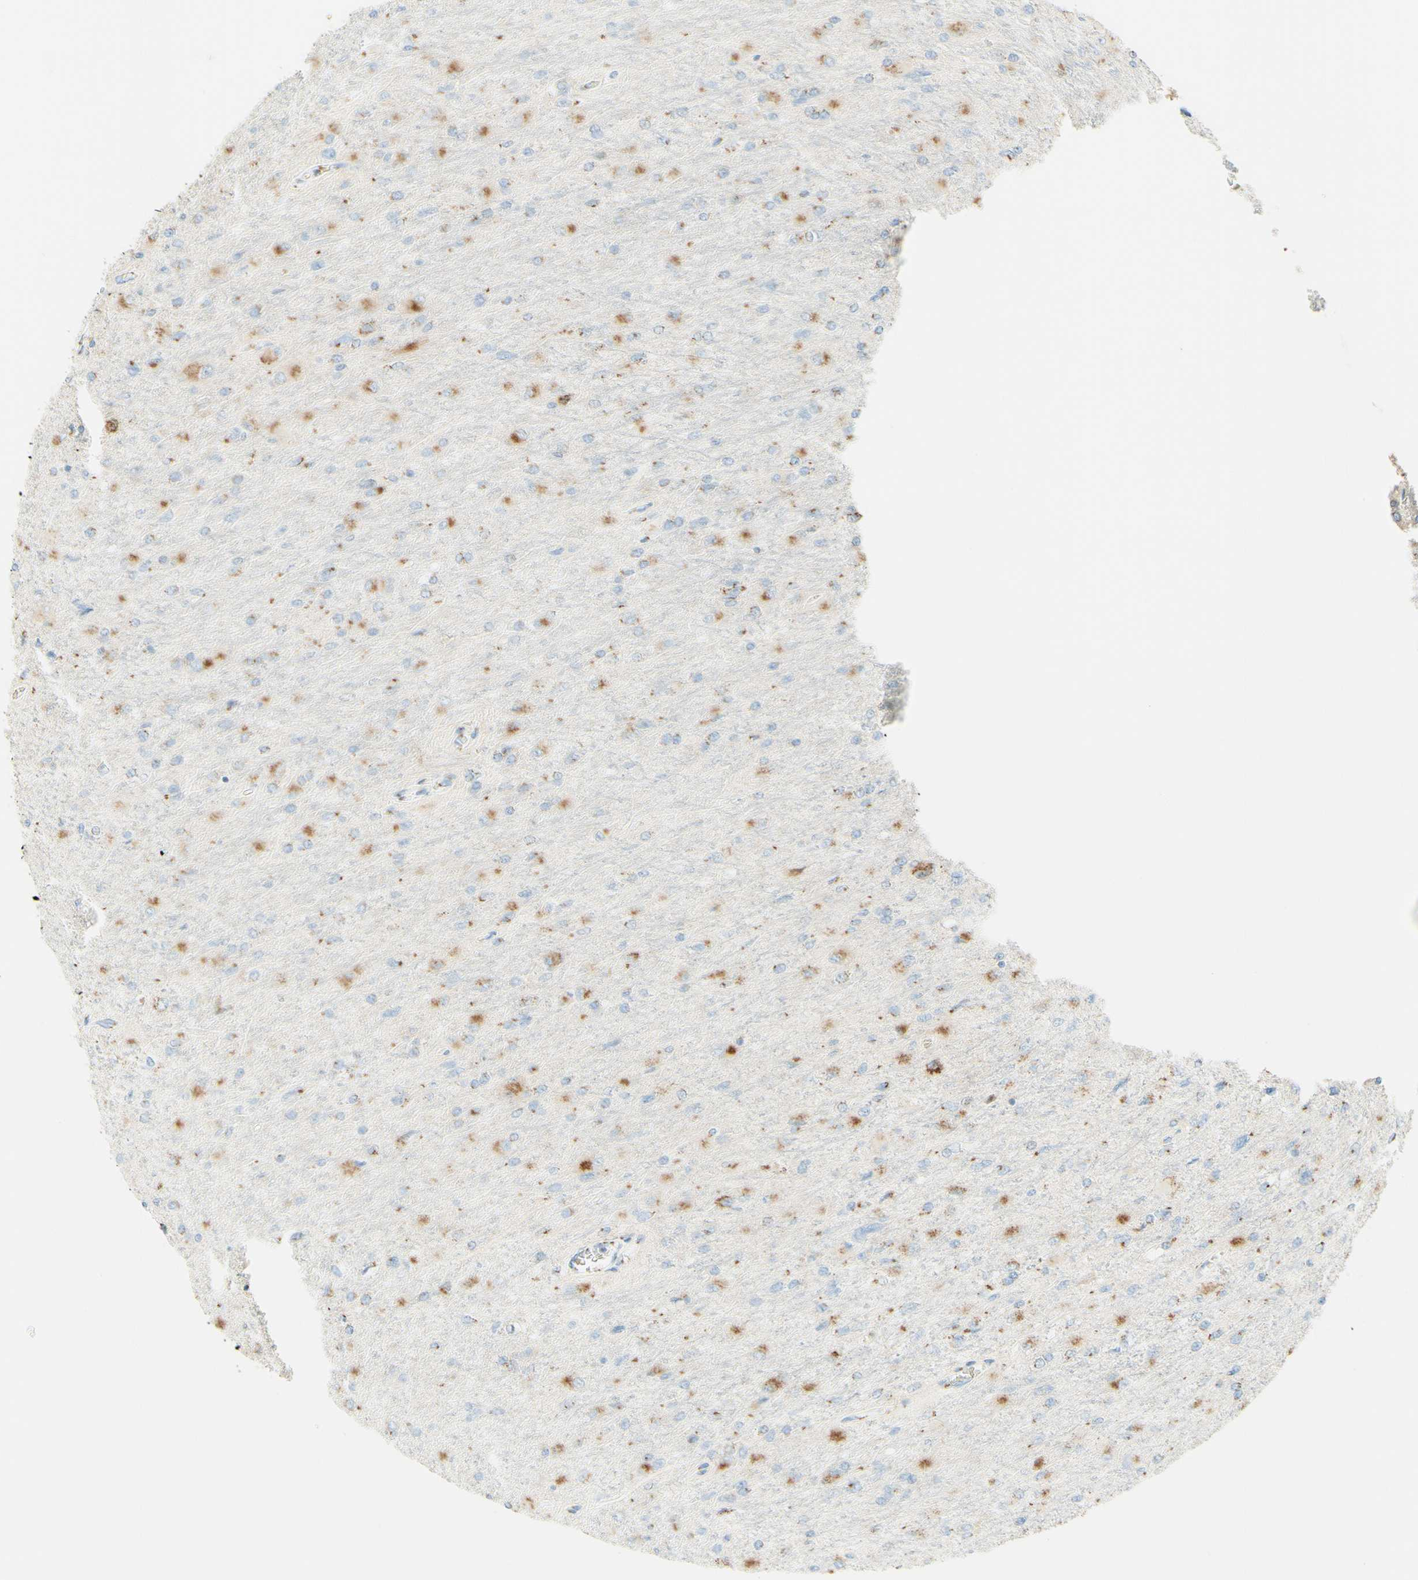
{"staining": {"intensity": "moderate", "quantity": "<25%", "location": "cytoplasmic/membranous"}, "tissue": "glioma", "cell_type": "Tumor cells", "image_type": "cancer", "snomed": [{"axis": "morphology", "description": "Glioma, malignant, High grade"}, {"axis": "topography", "description": "Cerebral cortex"}], "caption": "Human malignant glioma (high-grade) stained with a protein marker shows moderate staining in tumor cells.", "gene": "GOLGB1", "patient": {"sex": "female", "age": 36}}